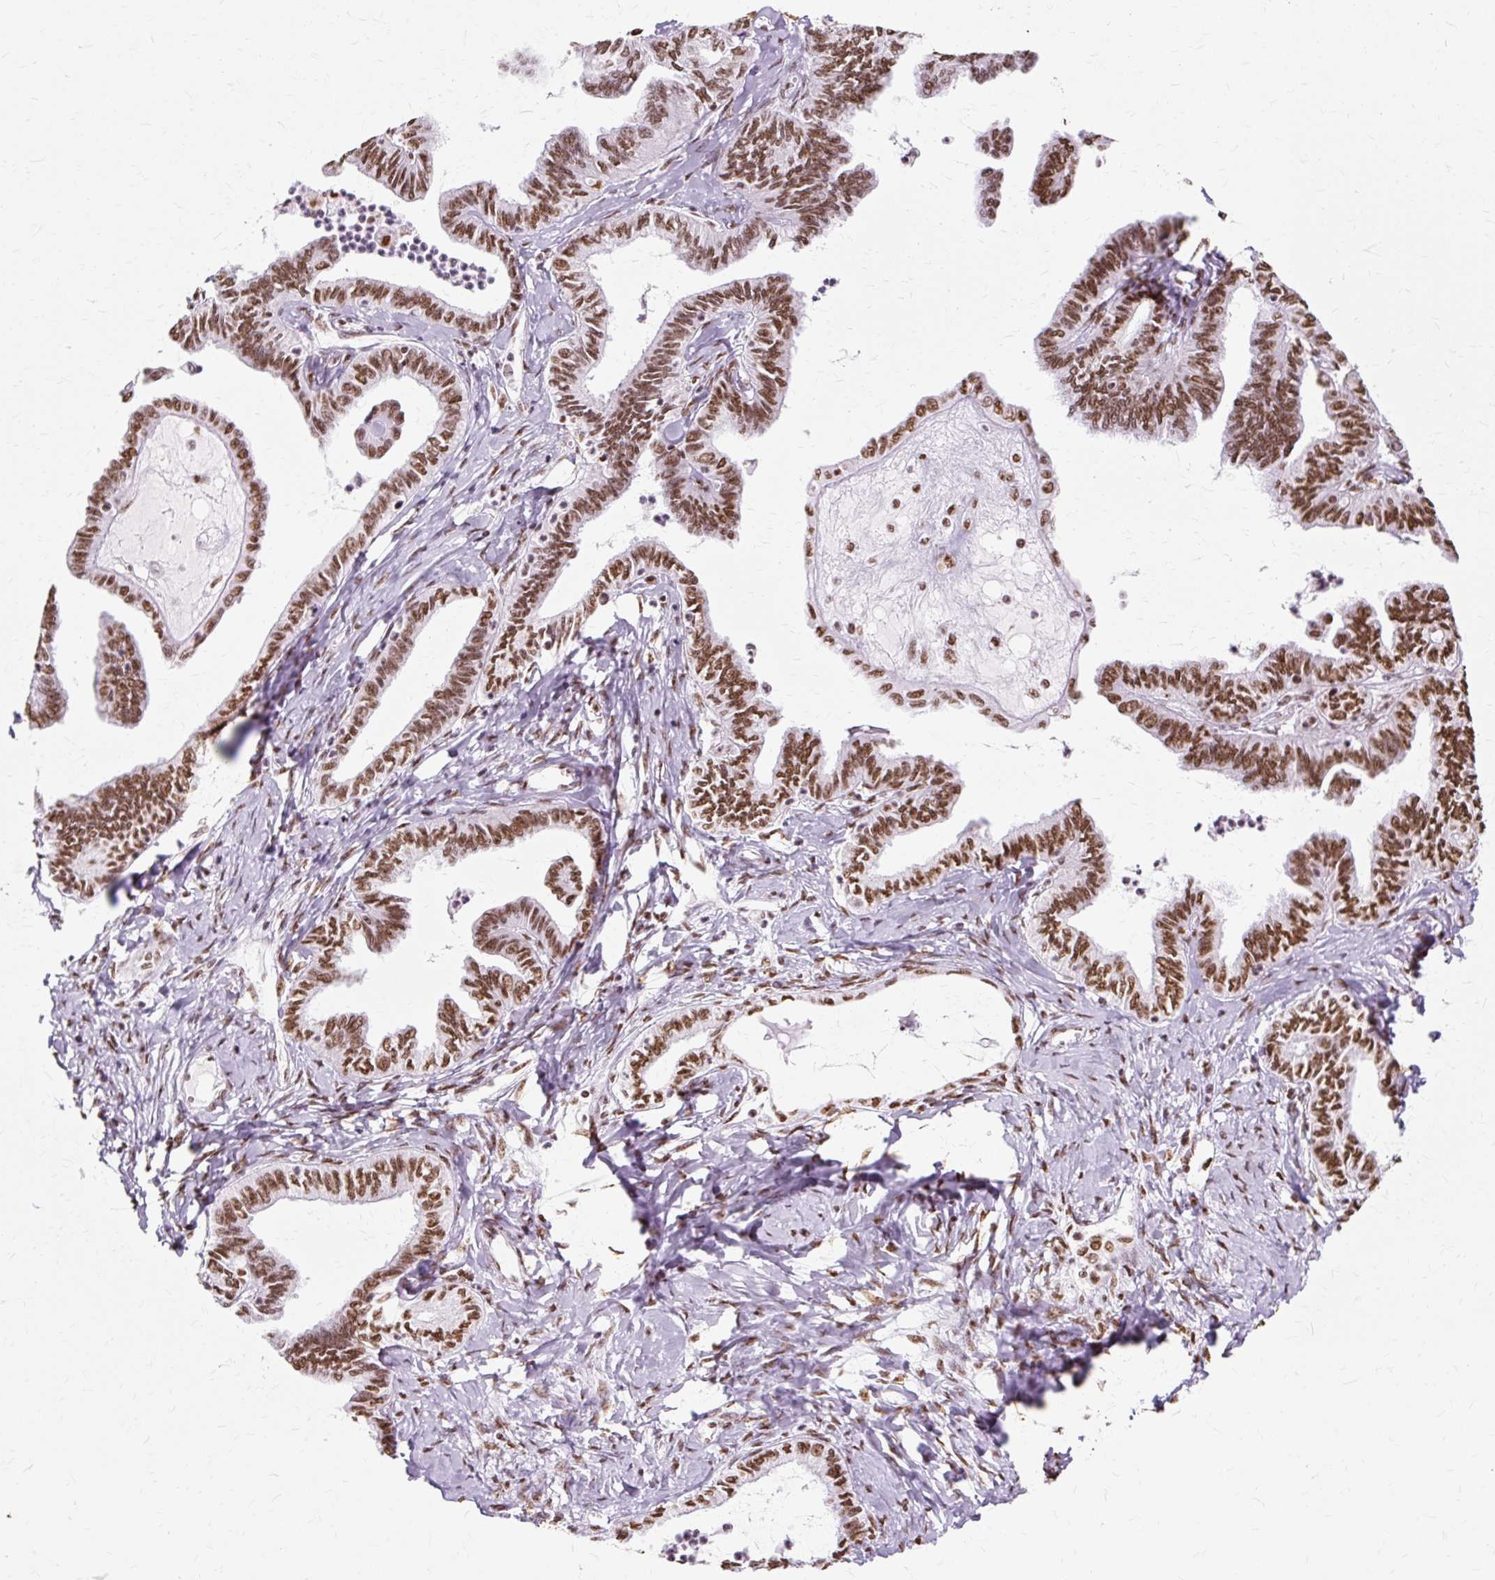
{"staining": {"intensity": "moderate", "quantity": ">75%", "location": "nuclear"}, "tissue": "ovarian cancer", "cell_type": "Tumor cells", "image_type": "cancer", "snomed": [{"axis": "morphology", "description": "Carcinoma, endometroid"}, {"axis": "topography", "description": "Ovary"}], "caption": "Brown immunohistochemical staining in endometroid carcinoma (ovarian) exhibits moderate nuclear staining in about >75% of tumor cells.", "gene": "XRCC6", "patient": {"sex": "female", "age": 70}}